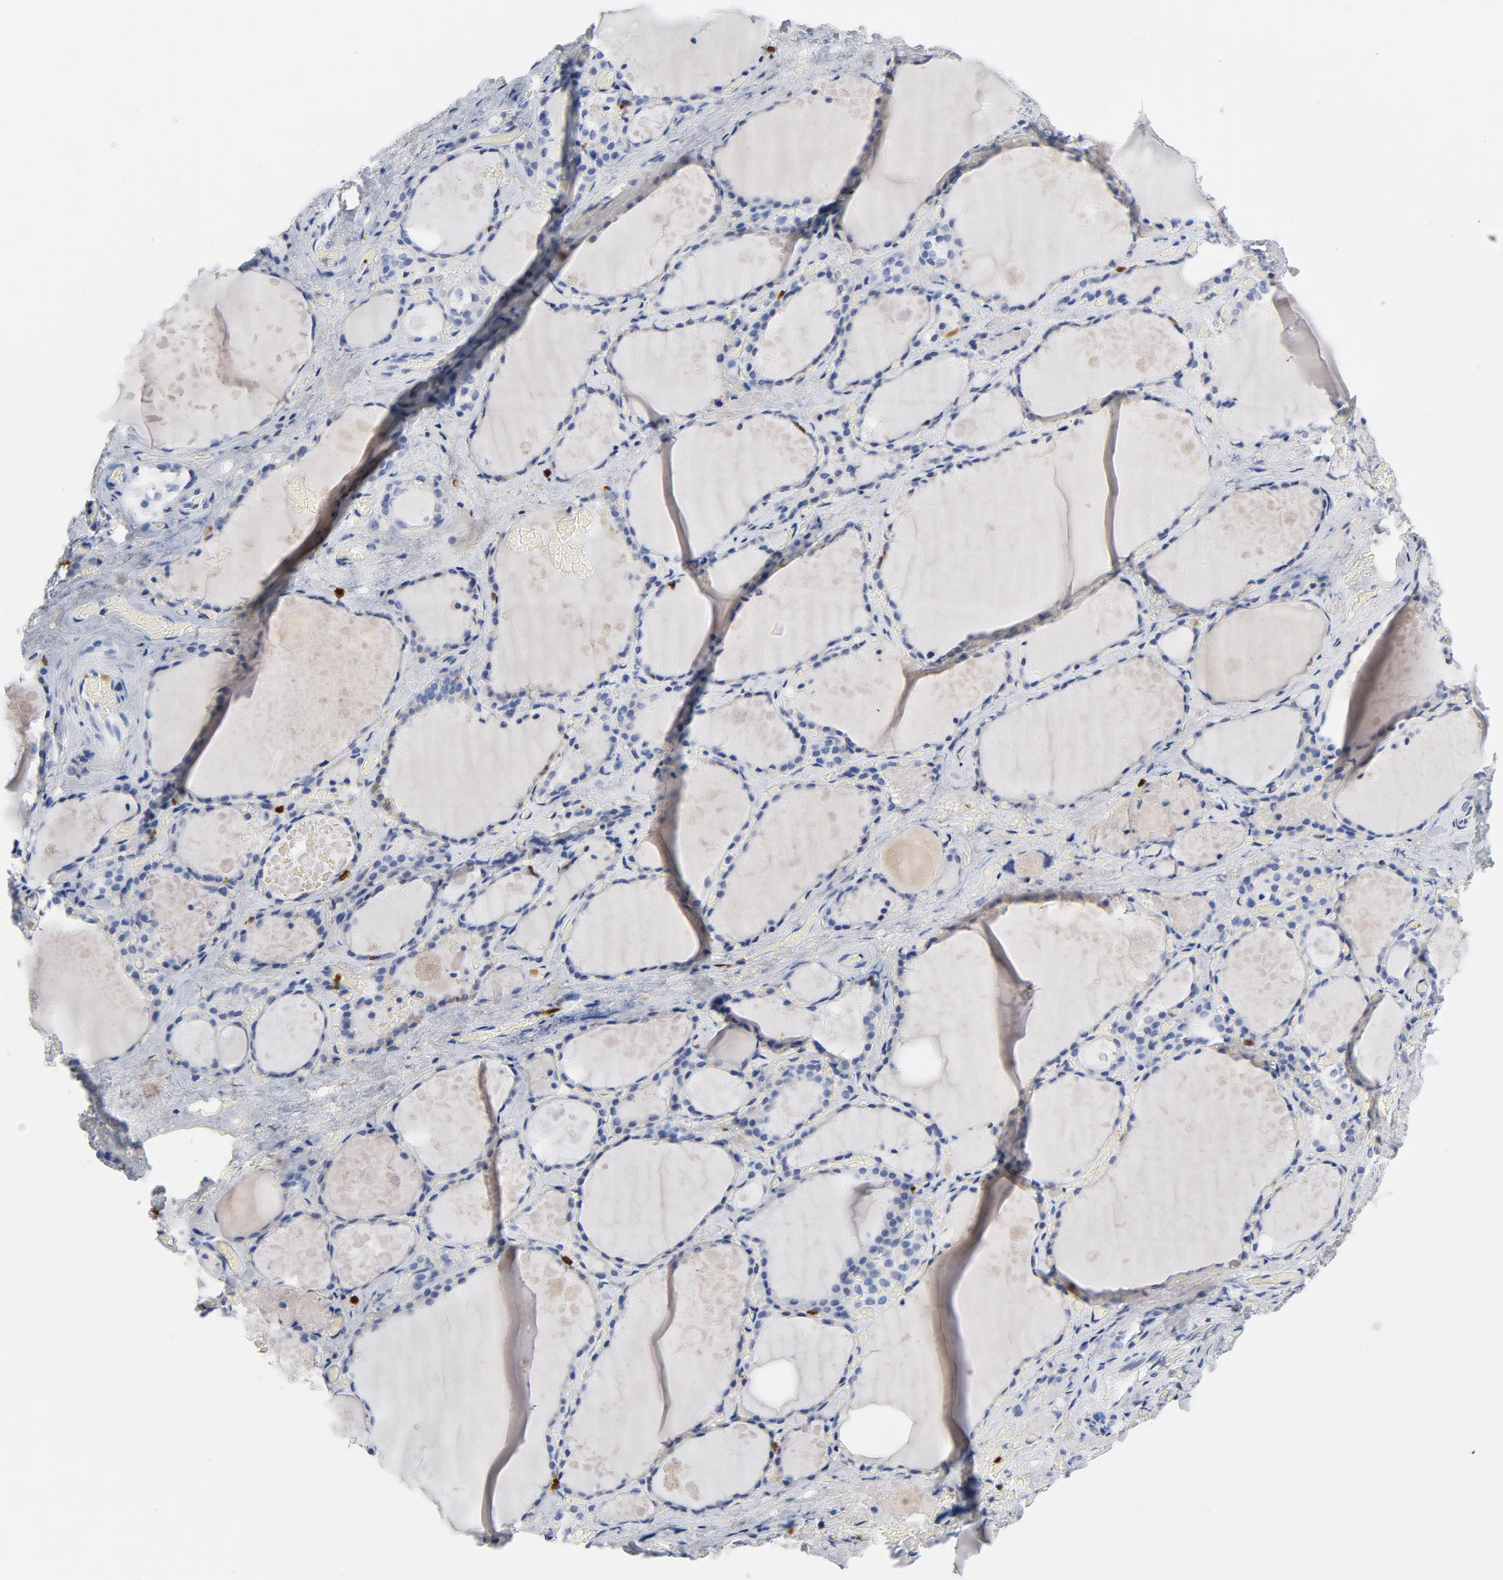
{"staining": {"intensity": "negative", "quantity": "none", "location": "none"}, "tissue": "thyroid gland", "cell_type": "Glandular cells", "image_type": "normal", "snomed": [{"axis": "morphology", "description": "Normal tissue, NOS"}, {"axis": "topography", "description": "Thyroid gland"}], "caption": "DAB (3,3'-diaminobenzidine) immunohistochemical staining of benign human thyroid gland reveals no significant expression in glandular cells. (Brightfield microscopy of DAB IHC at high magnification).", "gene": "NCF1", "patient": {"sex": "male", "age": 61}}